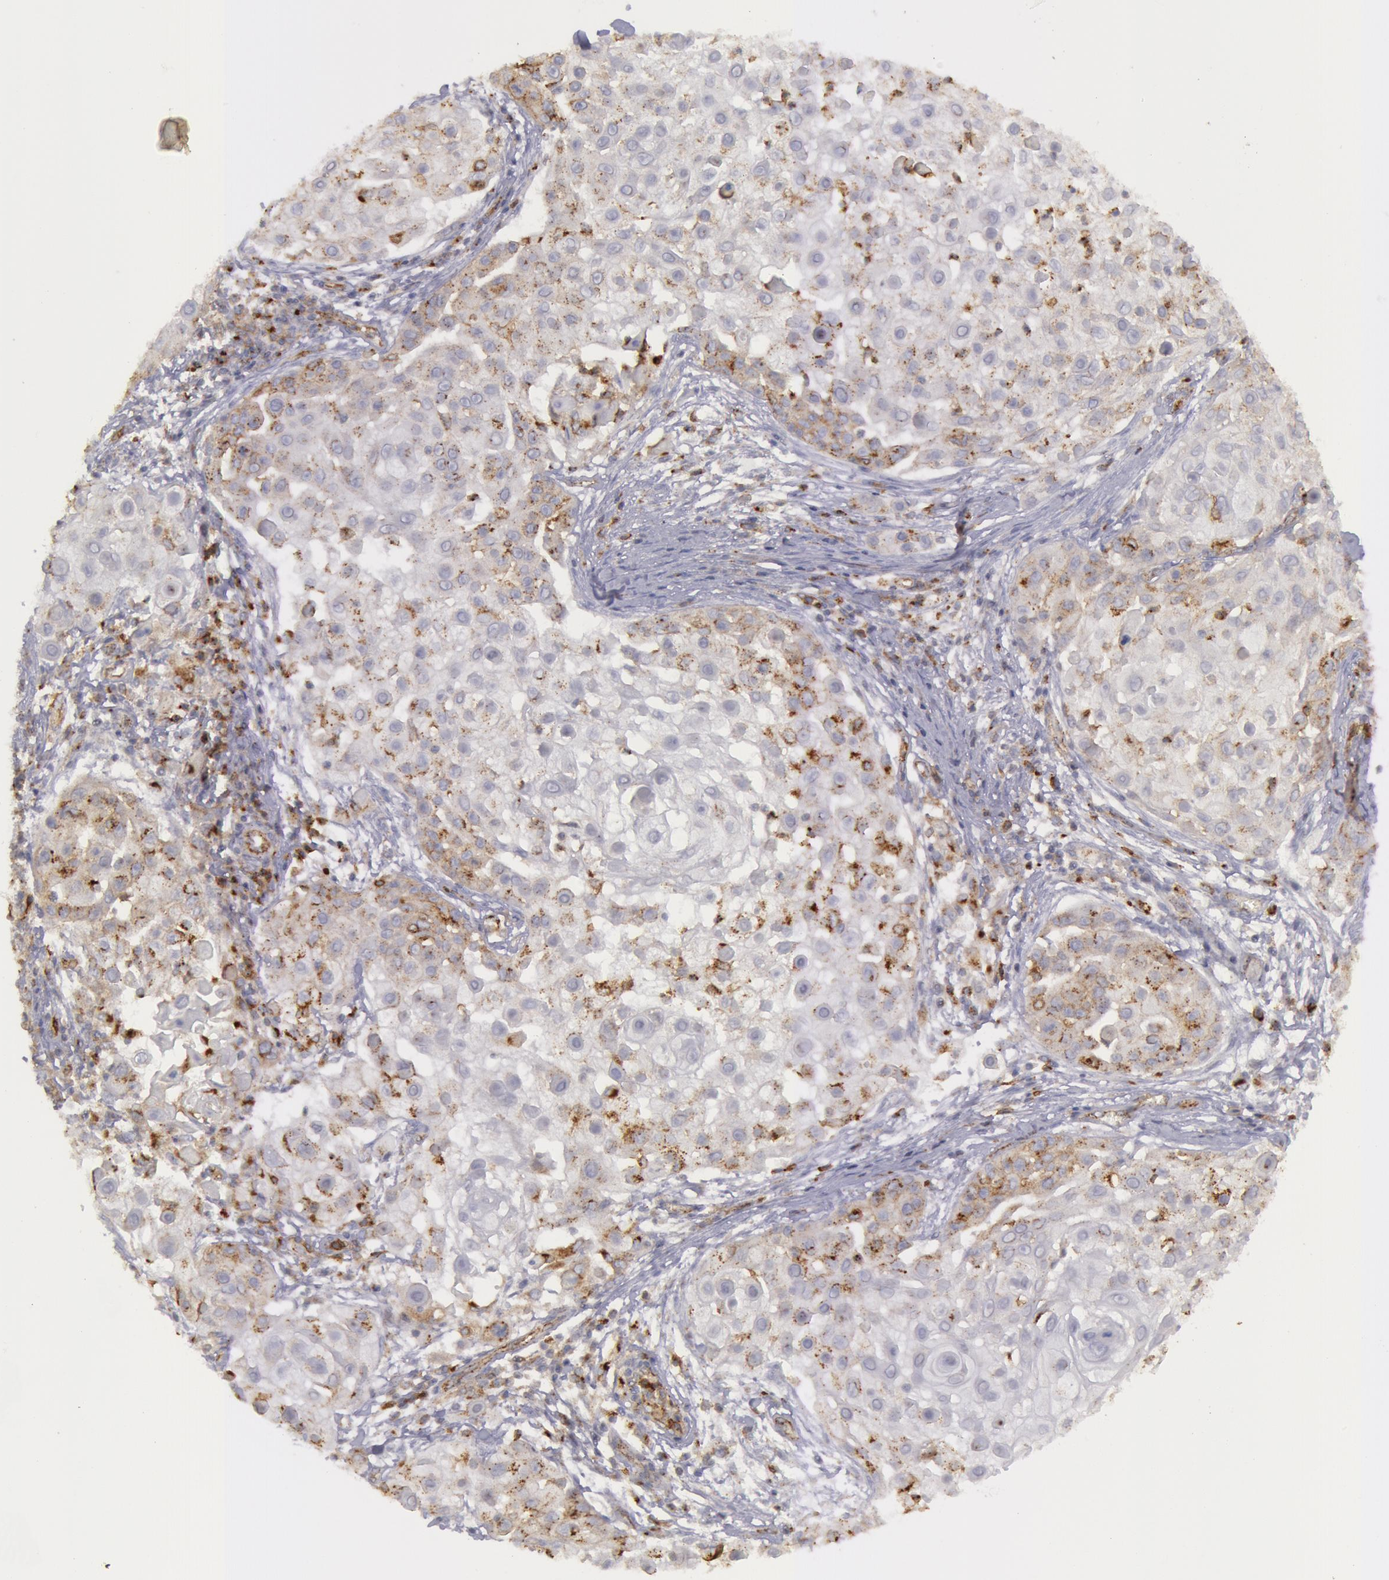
{"staining": {"intensity": "weak", "quantity": "25%-75%", "location": "cytoplasmic/membranous"}, "tissue": "skin cancer", "cell_type": "Tumor cells", "image_type": "cancer", "snomed": [{"axis": "morphology", "description": "Squamous cell carcinoma, NOS"}, {"axis": "topography", "description": "Skin"}], "caption": "Skin cancer stained with immunohistochemistry (IHC) shows weak cytoplasmic/membranous expression in about 25%-75% of tumor cells.", "gene": "FLOT2", "patient": {"sex": "female", "age": 57}}